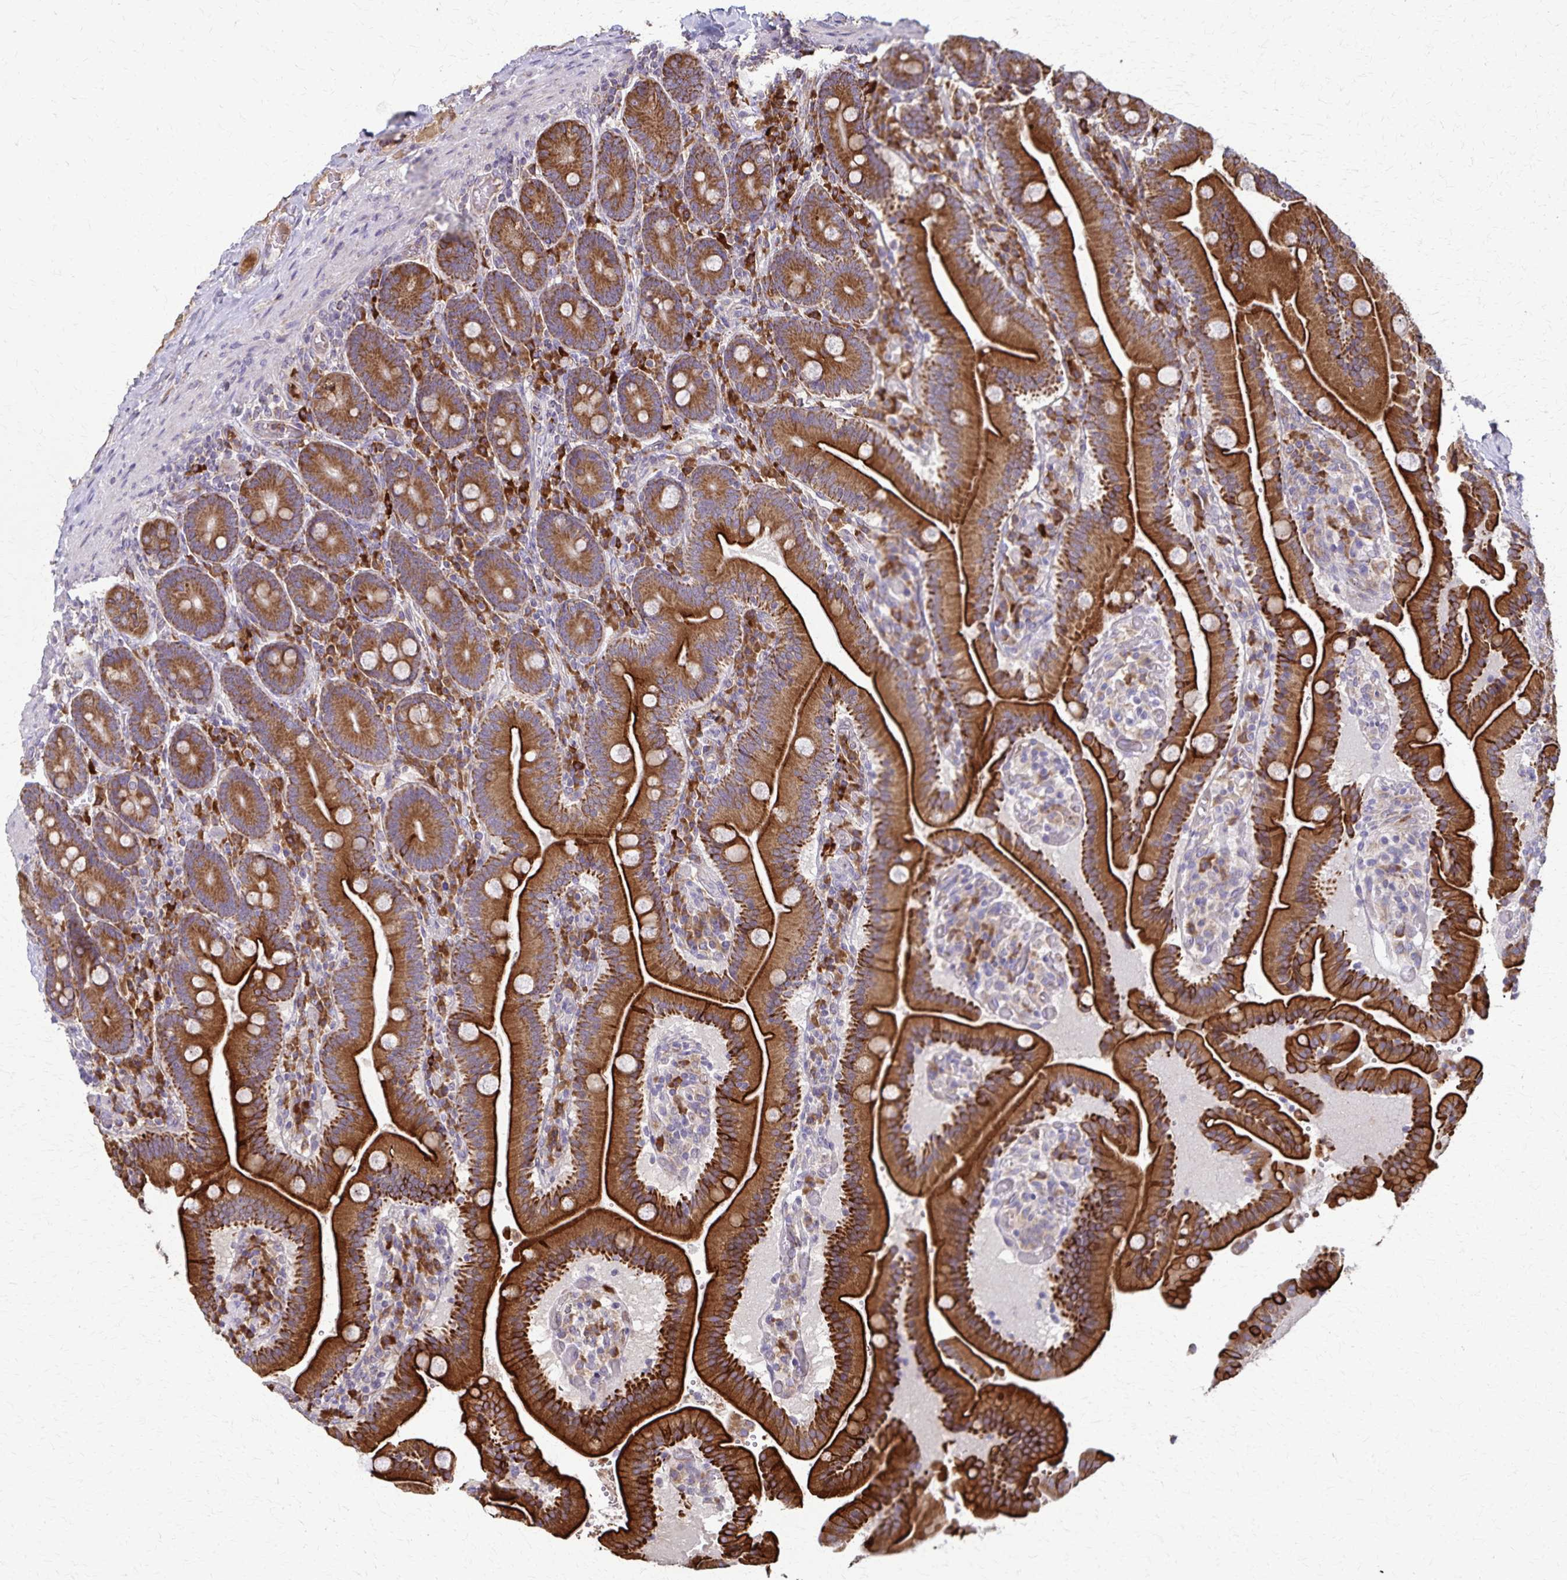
{"staining": {"intensity": "strong", "quantity": ">75%", "location": "cytoplasmic/membranous"}, "tissue": "duodenum", "cell_type": "Glandular cells", "image_type": "normal", "snomed": [{"axis": "morphology", "description": "Normal tissue, NOS"}, {"axis": "topography", "description": "Duodenum"}], "caption": "Strong cytoplasmic/membranous expression is identified in approximately >75% of glandular cells in normal duodenum. Using DAB (3,3'-diaminobenzidine) (brown) and hematoxylin (blue) stains, captured at high magnification using brightfield microscopy.", "gene": "RNF10", "patient": {"sex": "female", "age": 62}}